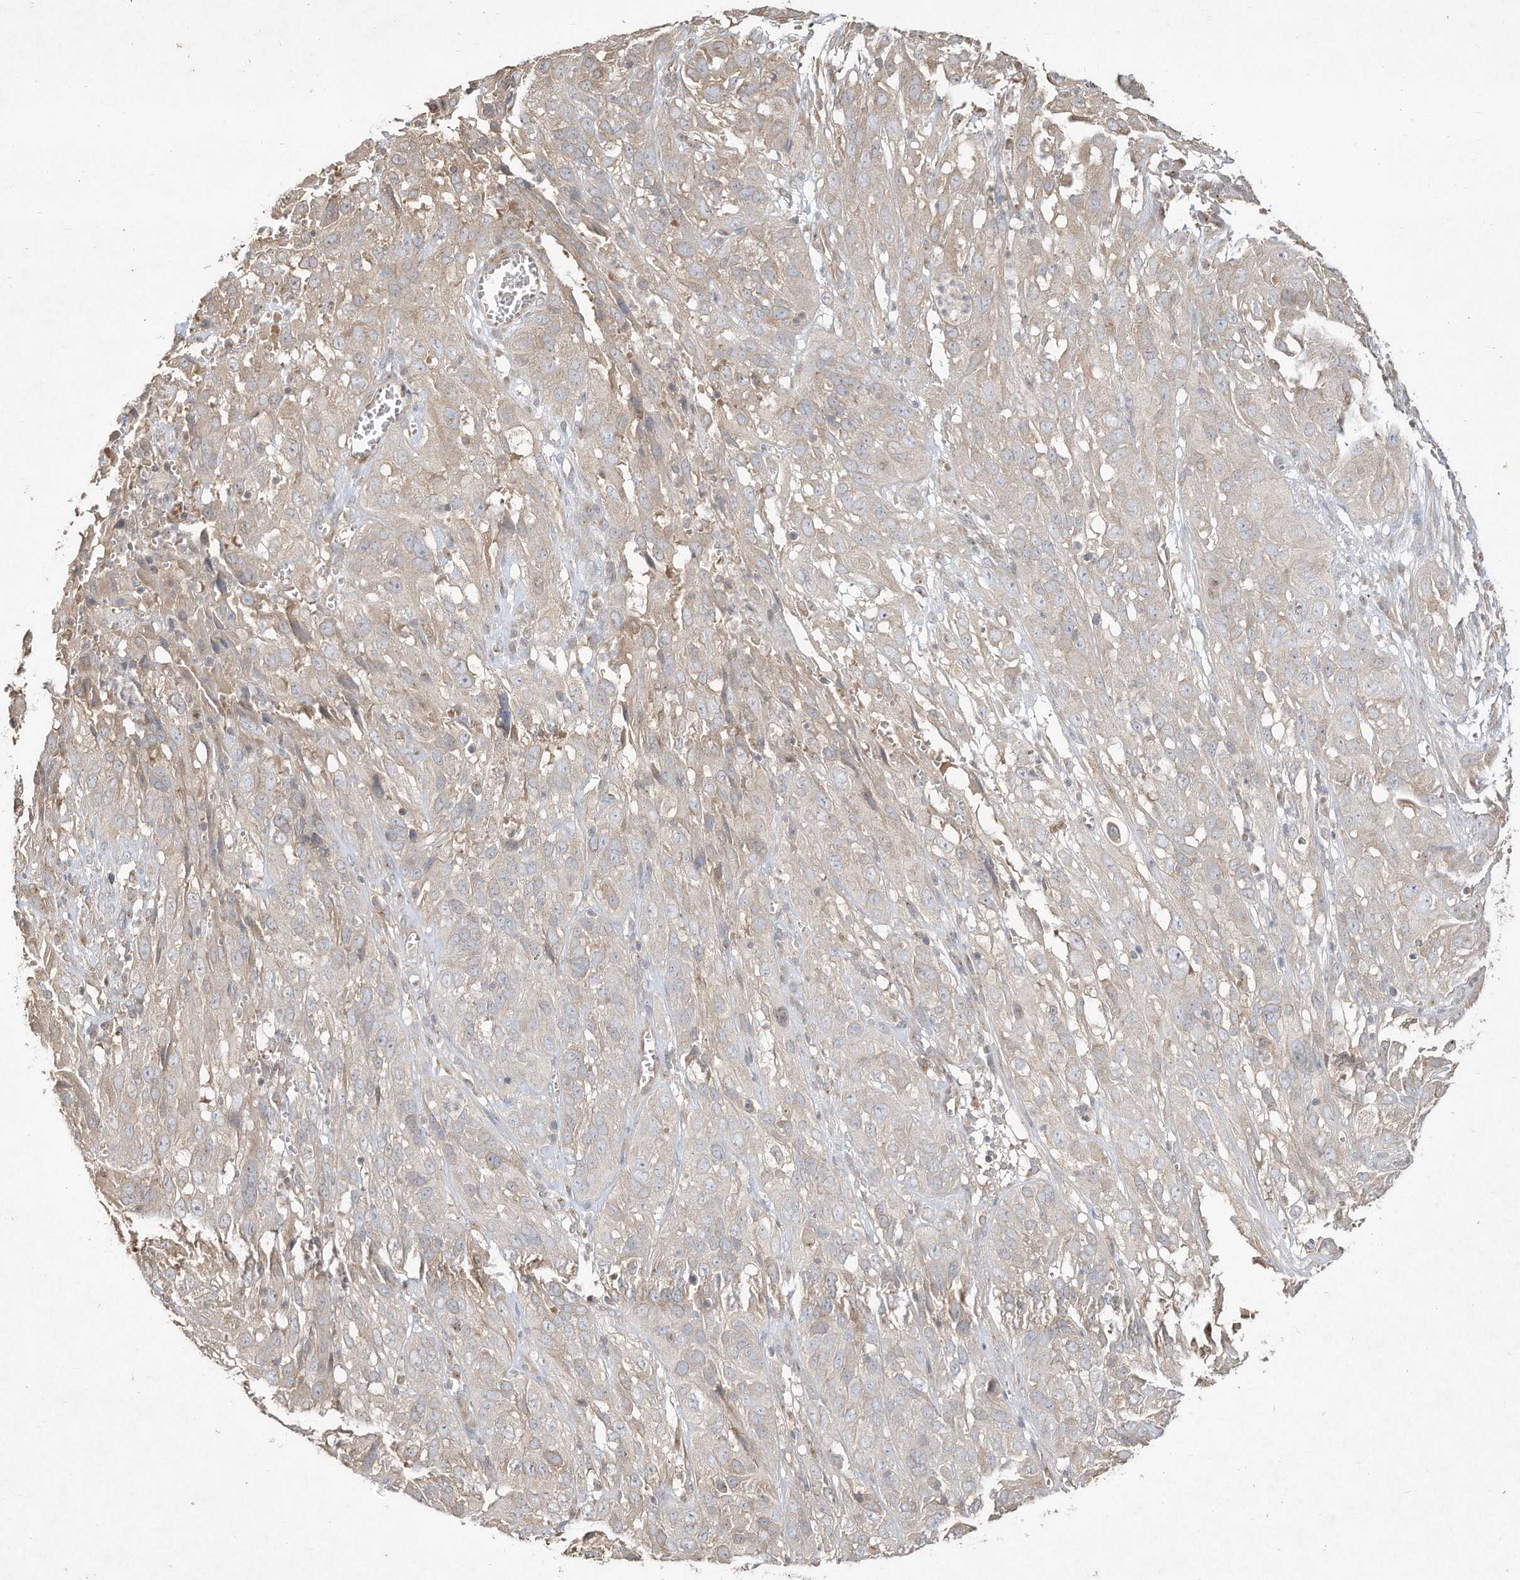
{"staining": {"intensity": "negative", "quantity": "none", "location": "none"}, "tissue": "cervical cancer", "cell_type": "Tumor cells", "image_type": "cancer", "snomed": [{"axis": "morphology", "description": "Squamous cell carcinoma, NOS"}, {"axis": "topography", "description": "Cervix"}], "caption": "Immunohistochemistry (IHC) micrograph of neoplastic tissue: human squamous cell carcinoma (cervical) stained with DAB demonstrates no significant protein expression in tumor cells.", "gene": "DYNC1I2", "patient": {"sex": "female", "age": 32}}